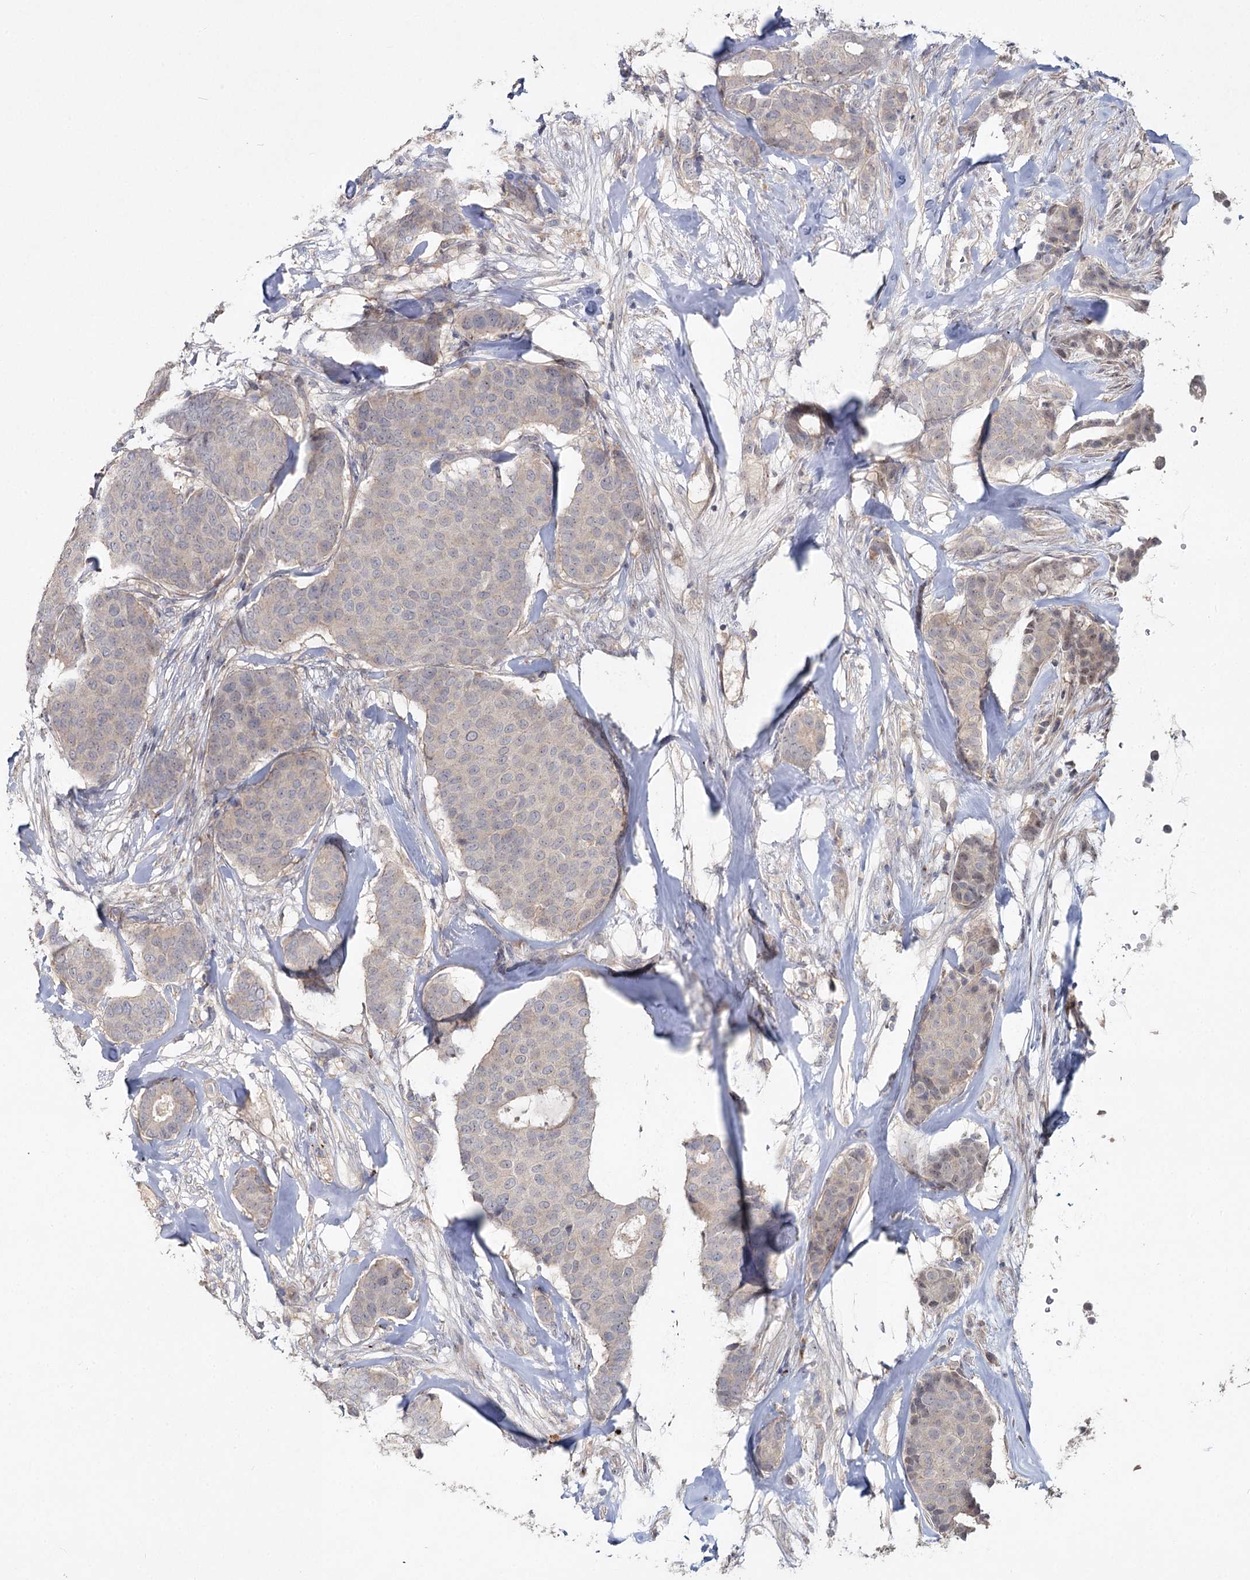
{"staining": {"intensity": "negative", "quantity": "none", "location": "none"}, "tissue": "breast cancer", "cell_type": "Tumor cells", "image_type": "cancer", "snomed": [{"axis": "morphology", "description": "Duct carcinoma"}, {"axis": "topography", "description": "Breast"}], "caption": "DAB (3,3'-diaminobenzidine) immunohistochemical staining of human breast cancer displays no significant staining in tumor cells.", "gene": "ANGPTL5", "patient": {"sex": "female", "age": 75}}